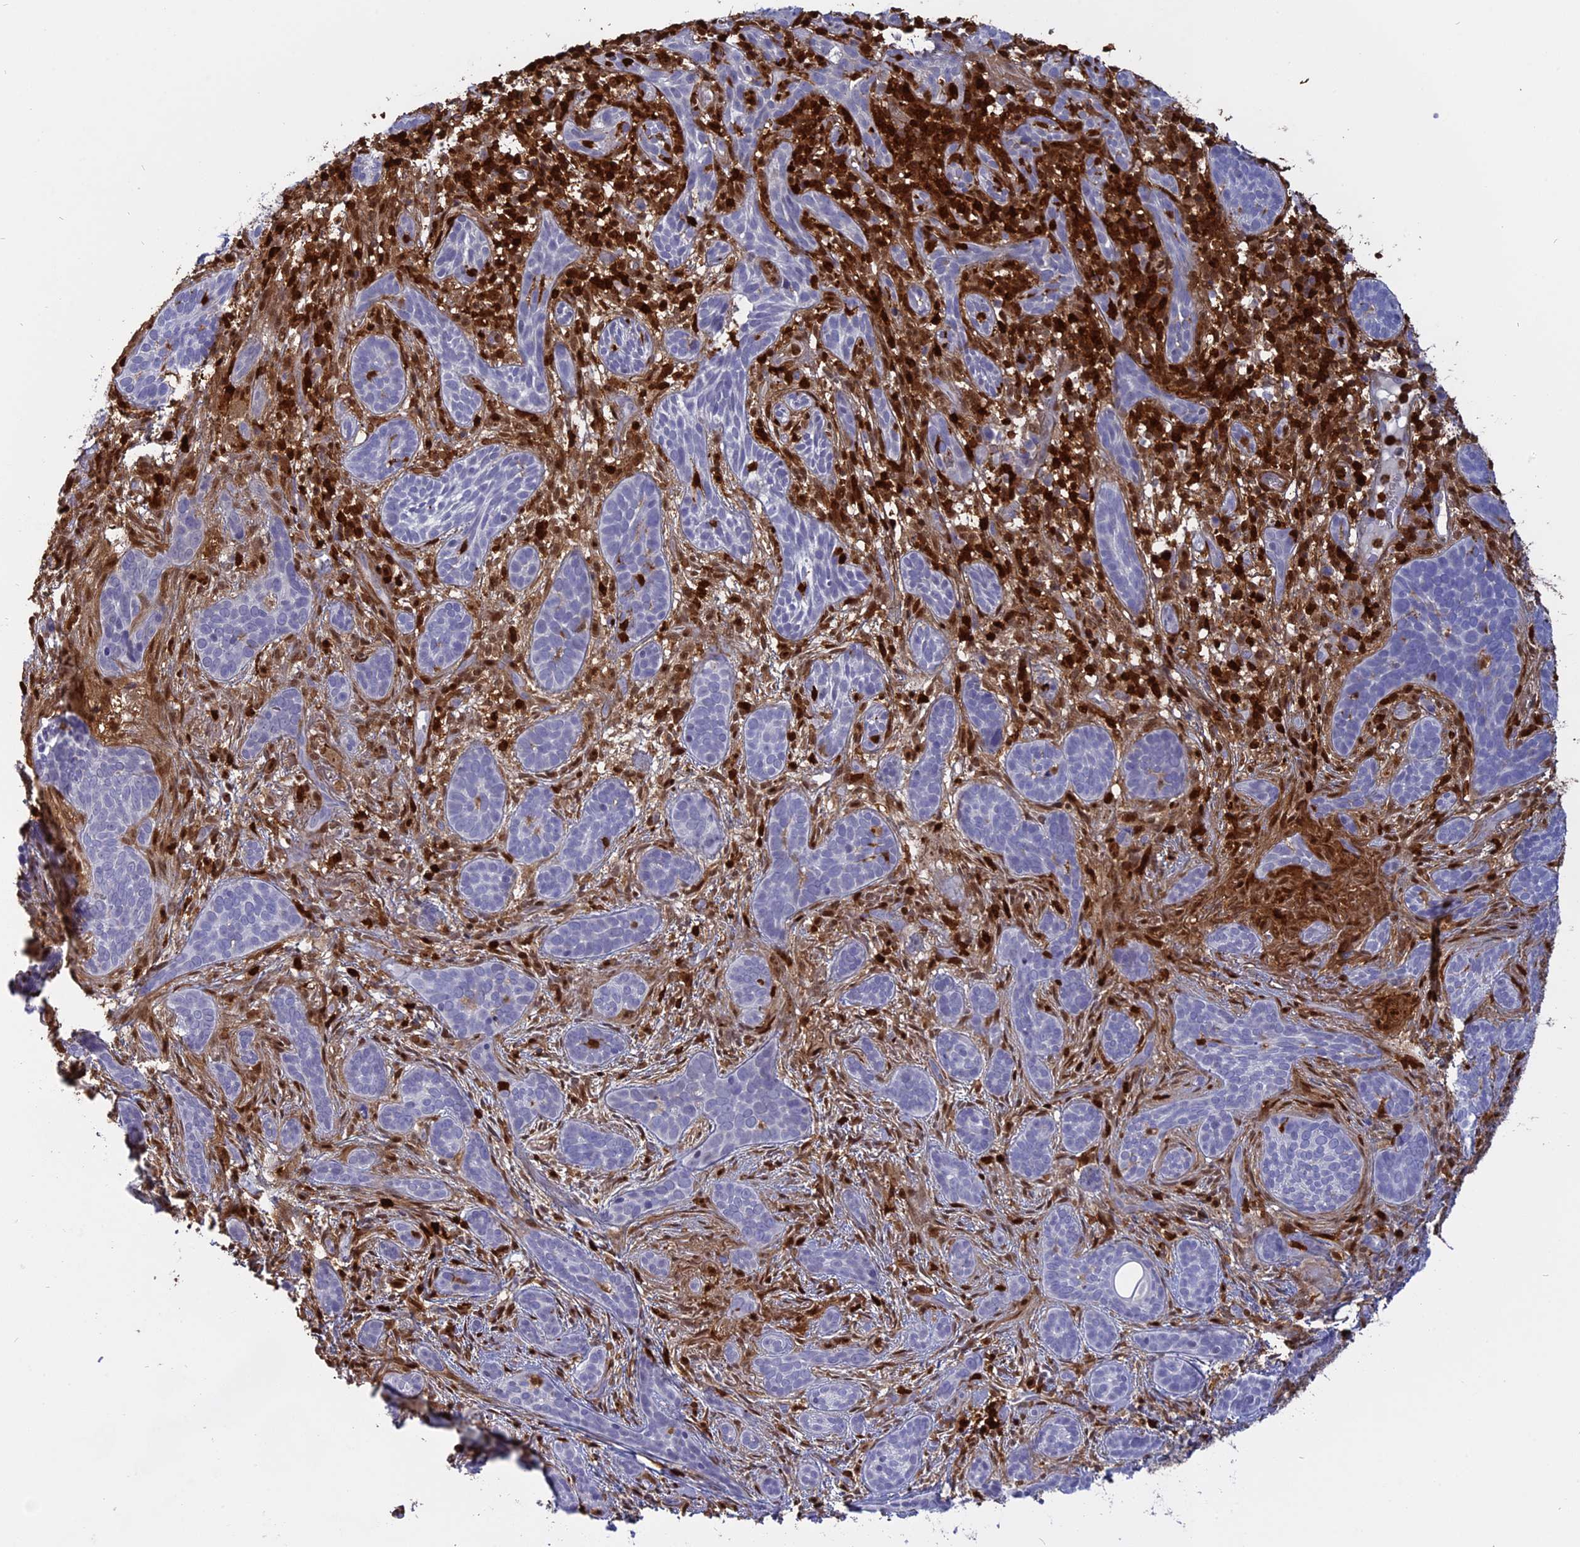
{"staining": {"intensity": "negative", "quantity": "none", "location": "none"}, "tissue": "skin cancer", "cell_type": "Tumor cells", "image_type": "cancer", "snomed": [{"axis": "morphology", "description": "Basal cell carcinoma"}, {"axis": "topography", "description": "Skin"}], "caption": "Basal cell carcinoma (skin) was stained to show a protein in brown. There is no significant staining in tumor cells.", "gene": "PGBD4", "patient": {"sex": "male", "age": 71}}